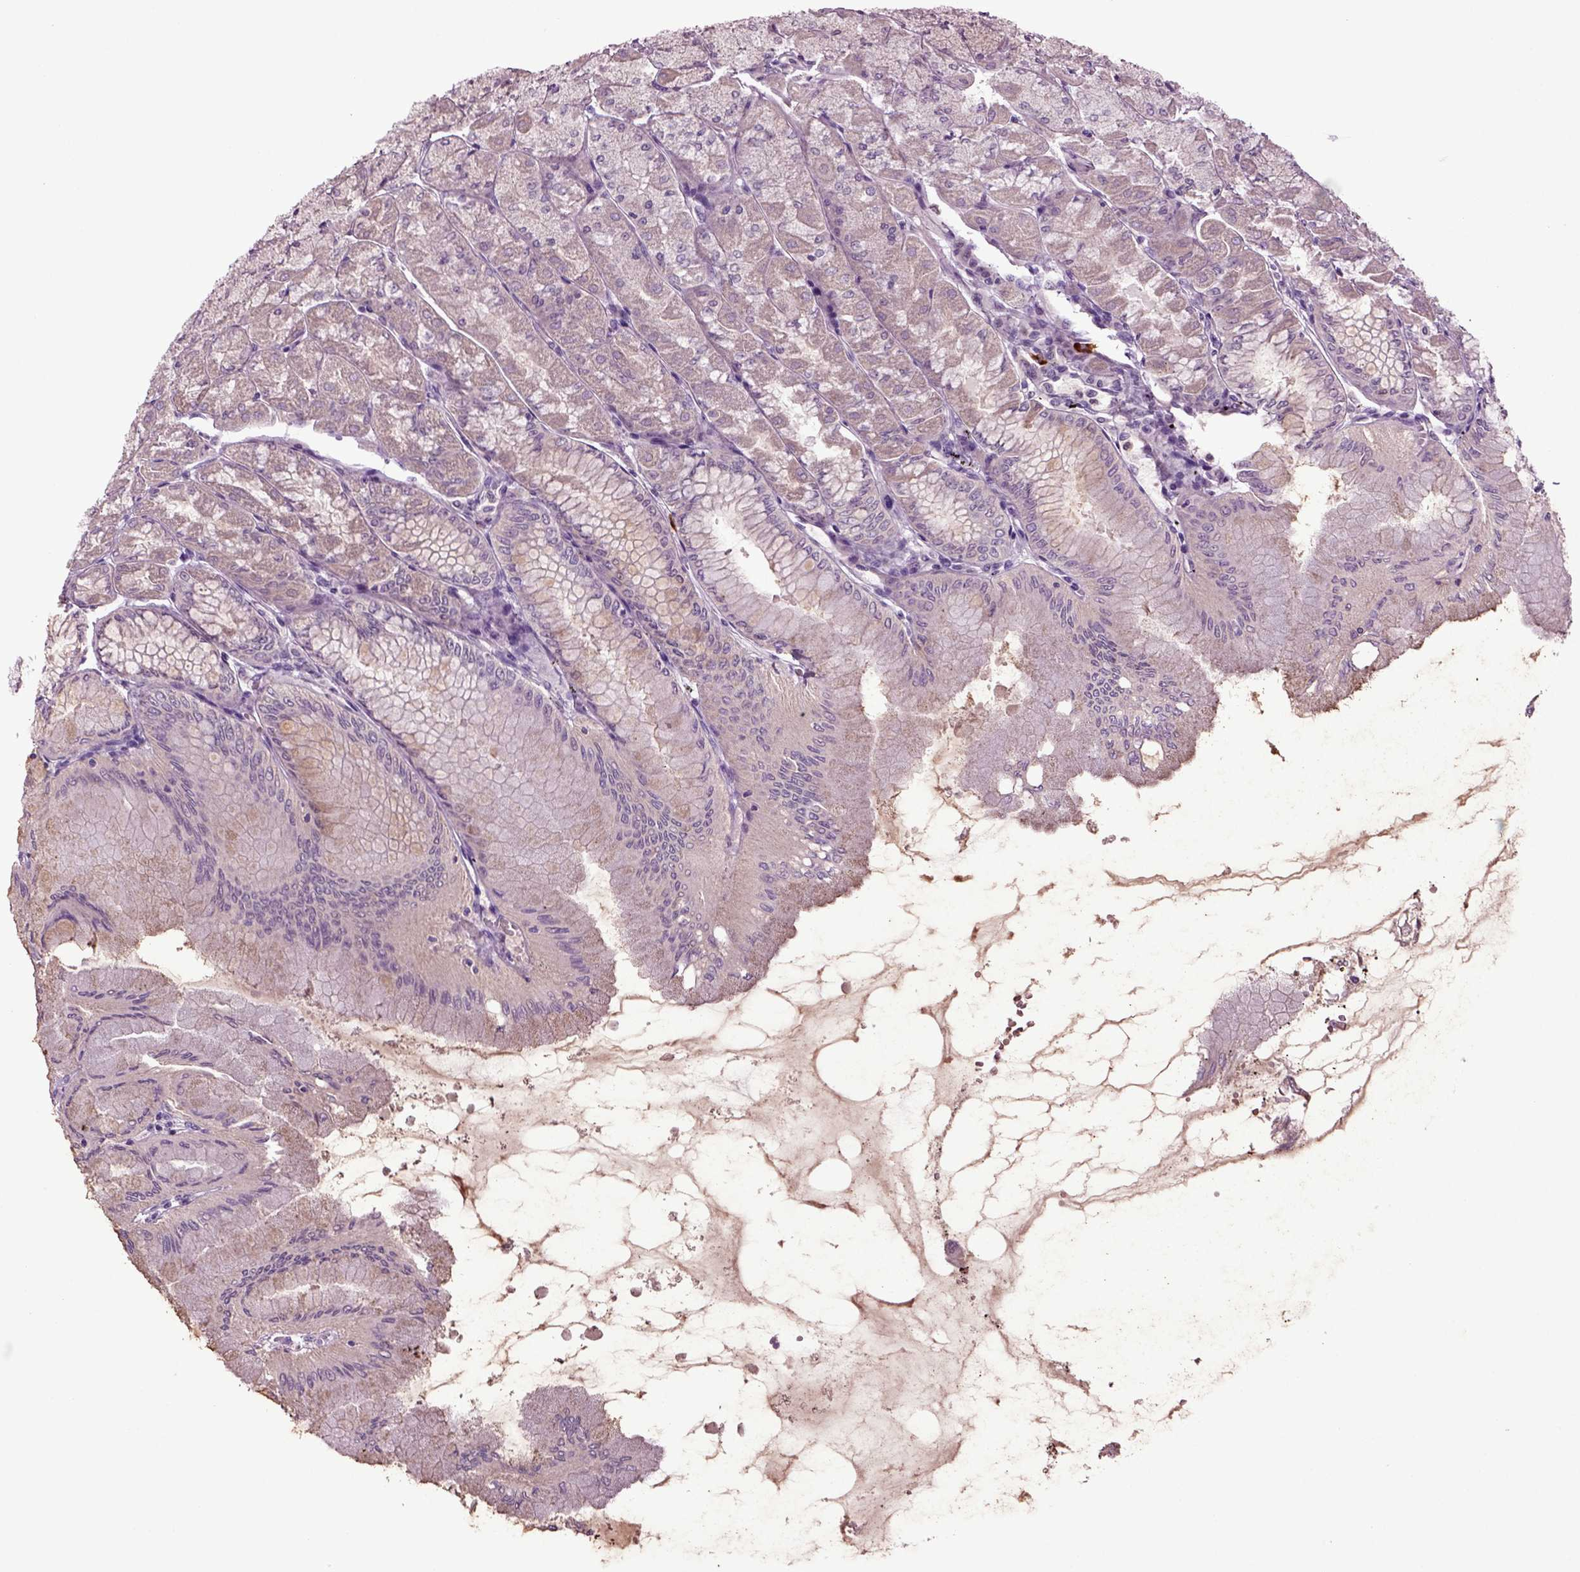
{"staining": {"intensity": "weak", "quantity": "25%-75%", "location": "cytoplasmic/membranous"}, "tissue": "stomach", "cell_type": "Glandular cells", "image_type": "normal", "snomed": [{"axis": "morphology", "description": "Normal tissue, NOS"}, {"axis": "topography", "description": "Stomach, upper"}], "caption": "High-power microscopy captured an immunohistochemistry image of benign stomach, revealing weak cytoplasmic/membranous positivity in approximately 25%-75% of glandular cells. The protein is shown in brown color, while the nuclei are stained blue.", "gene": "FGF11", "patient": {"sex": "male", "age": 60}}